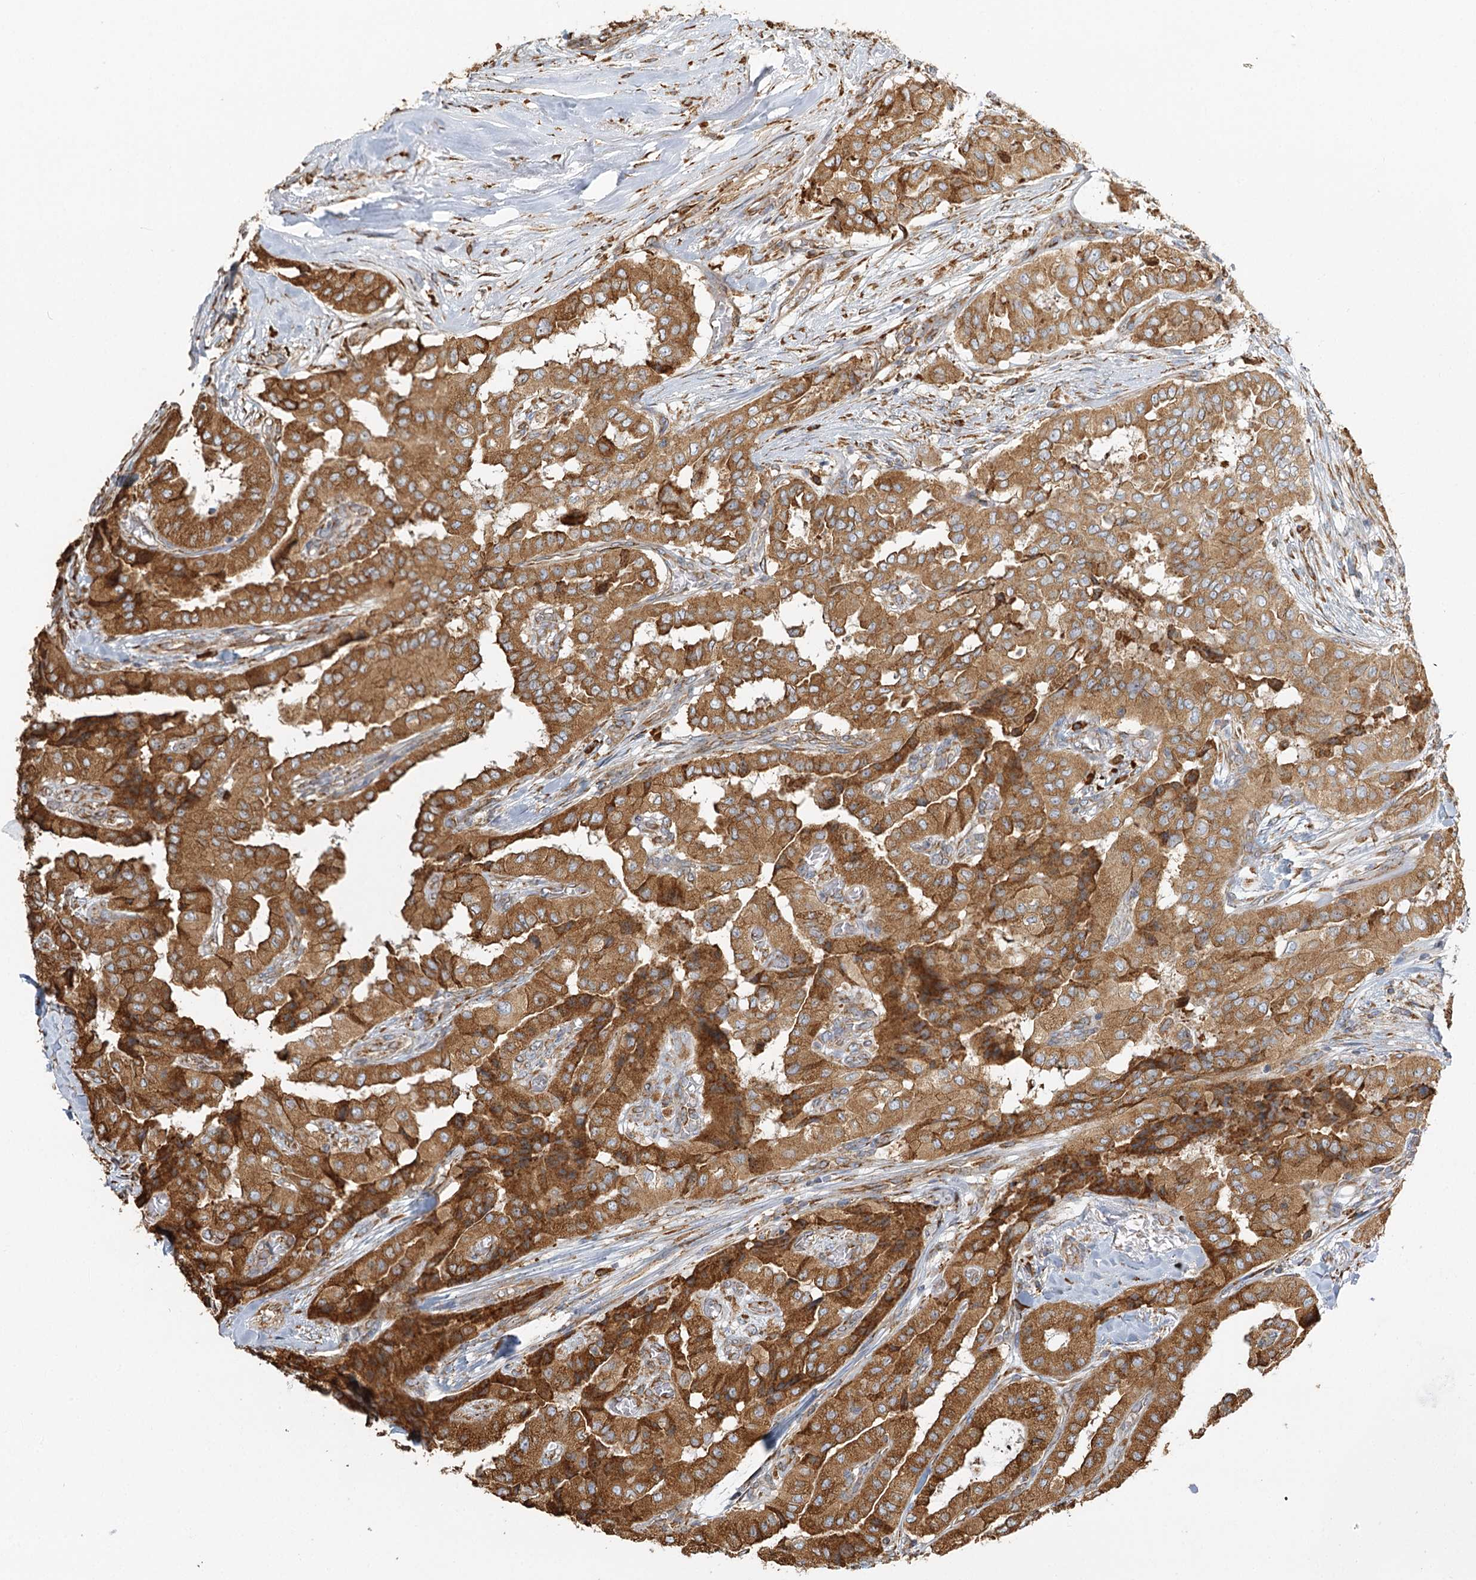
{"staining": {"intensity": "moderate", "quantity": ">75%", "location": "cytoplasmic/membranous"}, "tissue": "thyroid cancer", "cell_type": "Tumor cells", "image_type": "cancer", "snomed": [{"axis": "morphology", "description": "Papillary adenocarcinoma, NOS"}, {"axis": "topography", "description": "Thyroid gland"}], "caption": "DAB (3,3'-diaminobenzidine) immunohistochemical staining of human thyroid cancer reveals moderate cytoplasmic/membranous protein expression in about >75% of tumor cells.", "gene": "TAS1R1", "patient": {"sex": "female", "age": 59}}